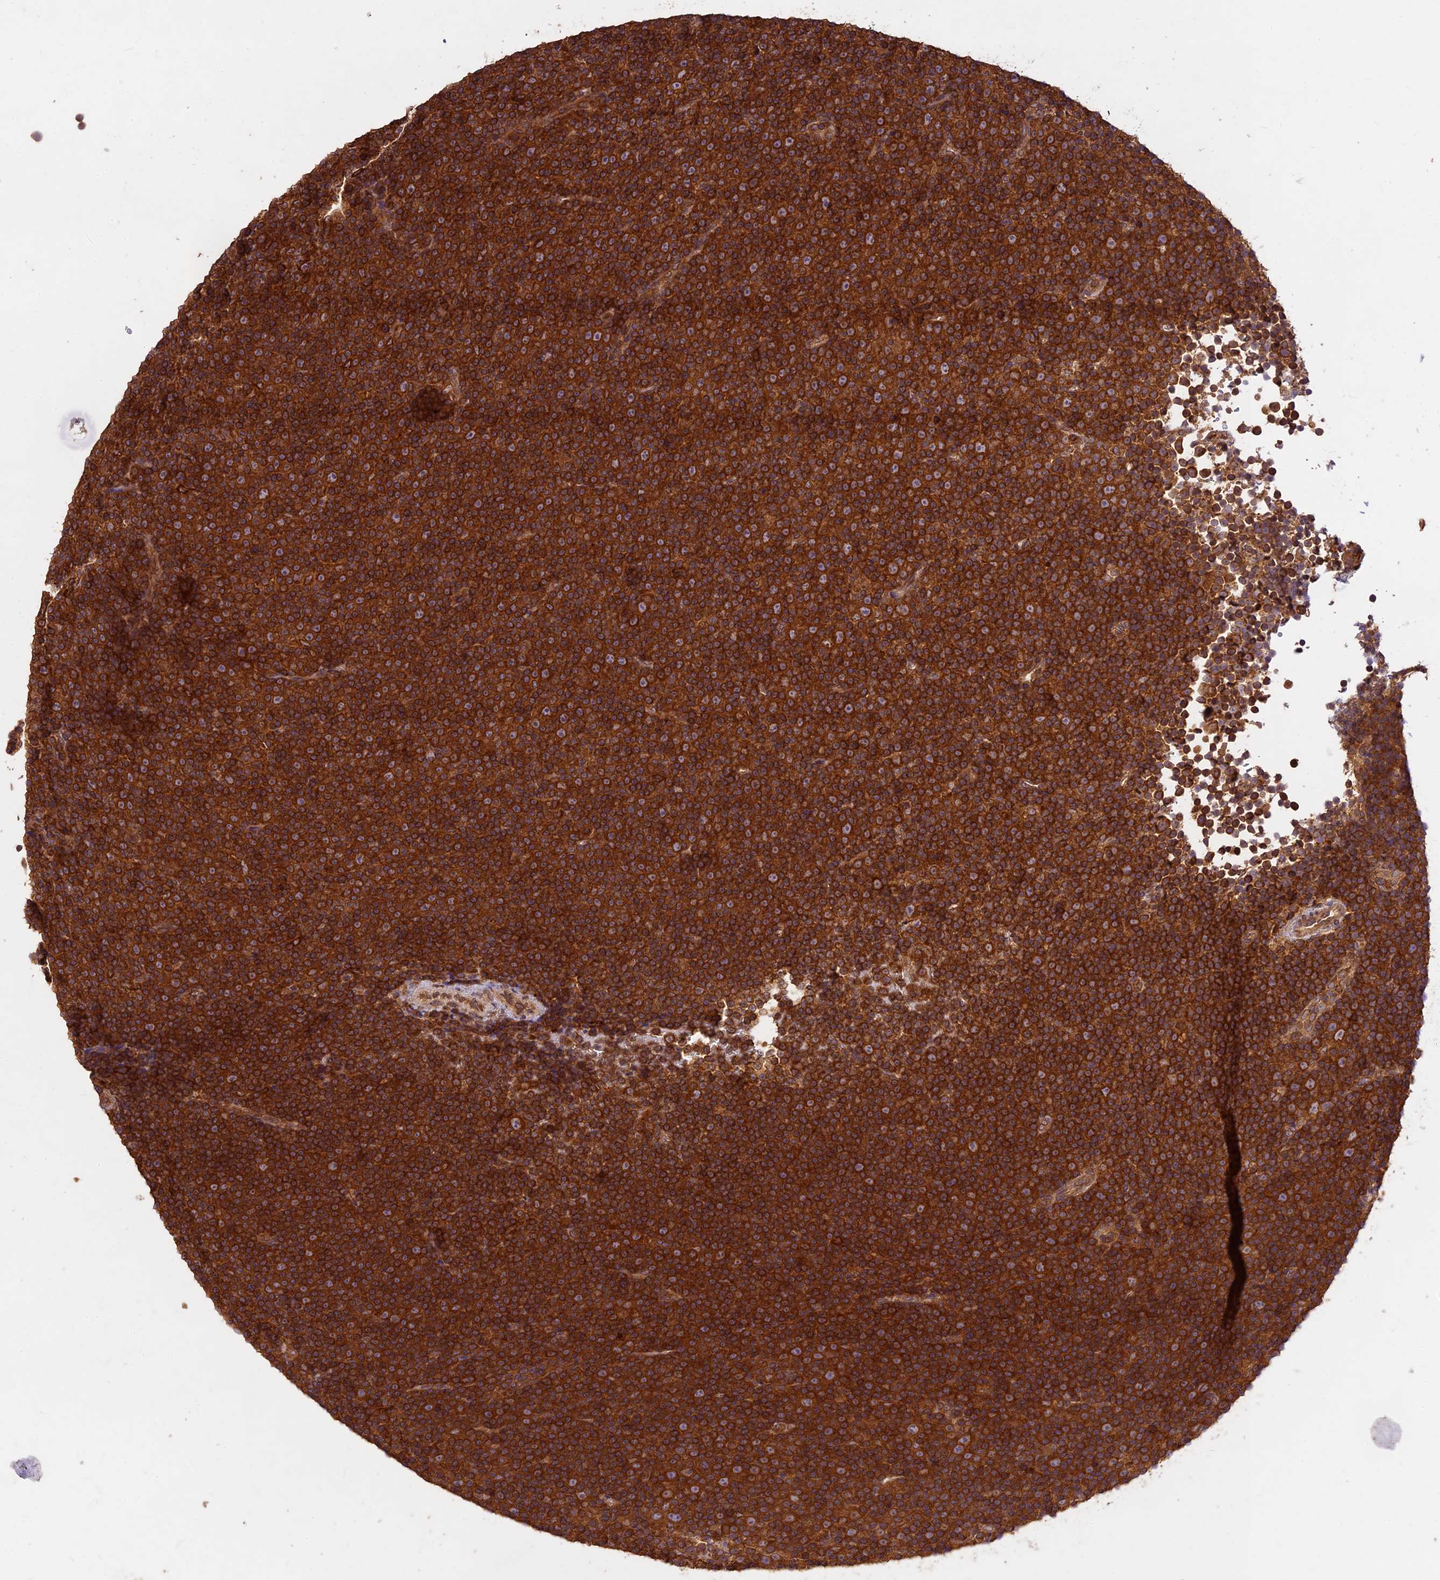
{"staining": {"intensity": "strong", "quantity": ">75%", "location": "cytoplasmic/membranous"}, "tissue": "lymphoma", "cell_type": "Tumor cells", "image_type": "cancer", "snomed": [{"axis": "morphology", "description": "Malignant lymphoma, non-Hodgkin's type, Low grade"}, {"axis": "topography", "description": "Lymph node"}], "caption": "Strong cytoplasmic/membranous staining for a protein is seen in about >75% of tumor cells of low-grade malignant lymphoma, non-Hodgkin's type using immunohistochemistry (IHC).", "gene": "BRAP", "patient": {"sex": "female", "age": 67}}